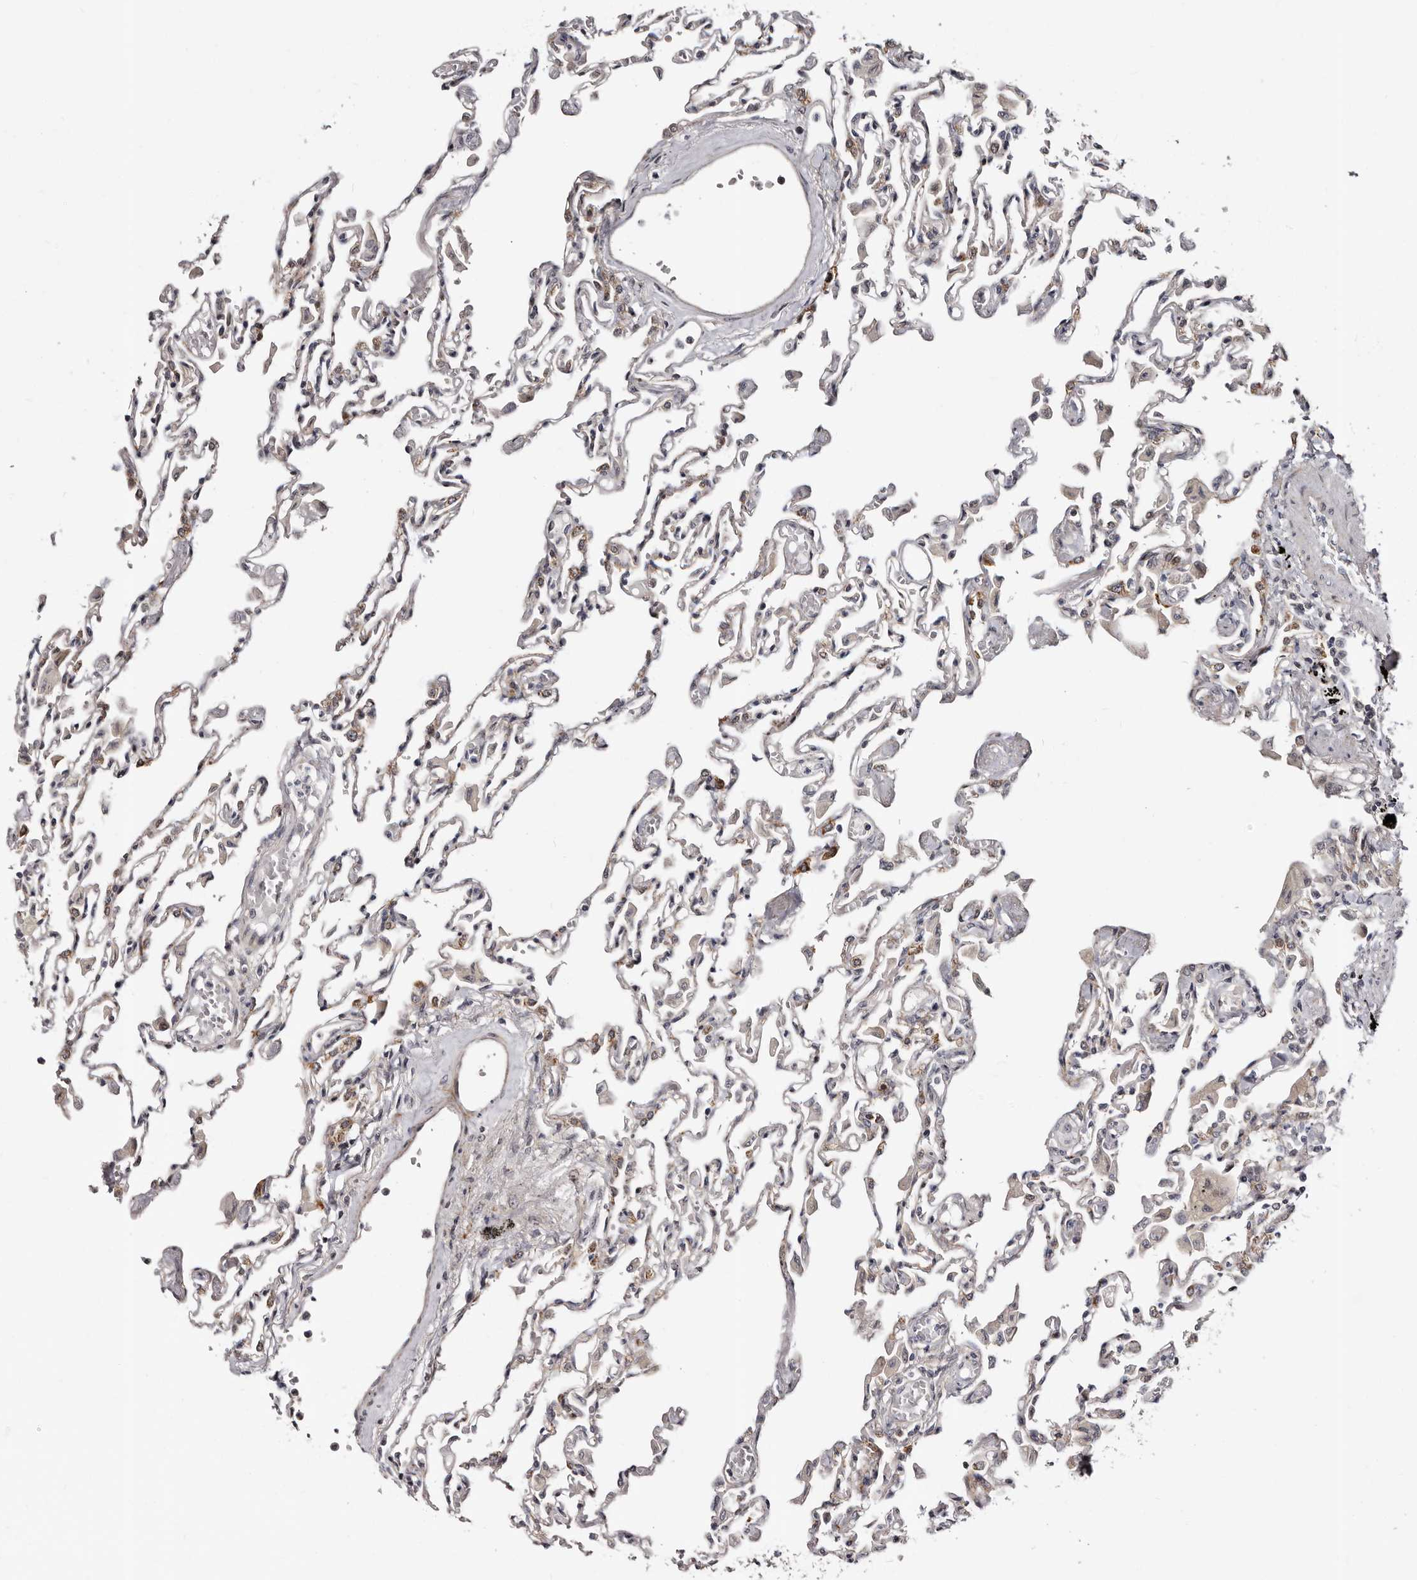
{"staining": {"intensity": "moderate", "quantity": "<25%", "location": "cytoplasmic/membranous"}, "tissue": "lung", "cell_type": "Alveolar cells", "image_type": "normal", "snomed": [{"axis": "morphology", "description": "Normal tissue, NOS"}, {"axis": "topography", "description": "Bronchus"}, {"axis": "topography", "description": "Lung"}], "caption": "A low amount of moderate cytoplasmic/membranous positivity is identified in about <25% of alveolar cells in benign lung. (Brightfield microscopy of DAB IHC at high magnification).", "gene": "PHF20L1", "patient": {"sex": "female", "age": 49}}